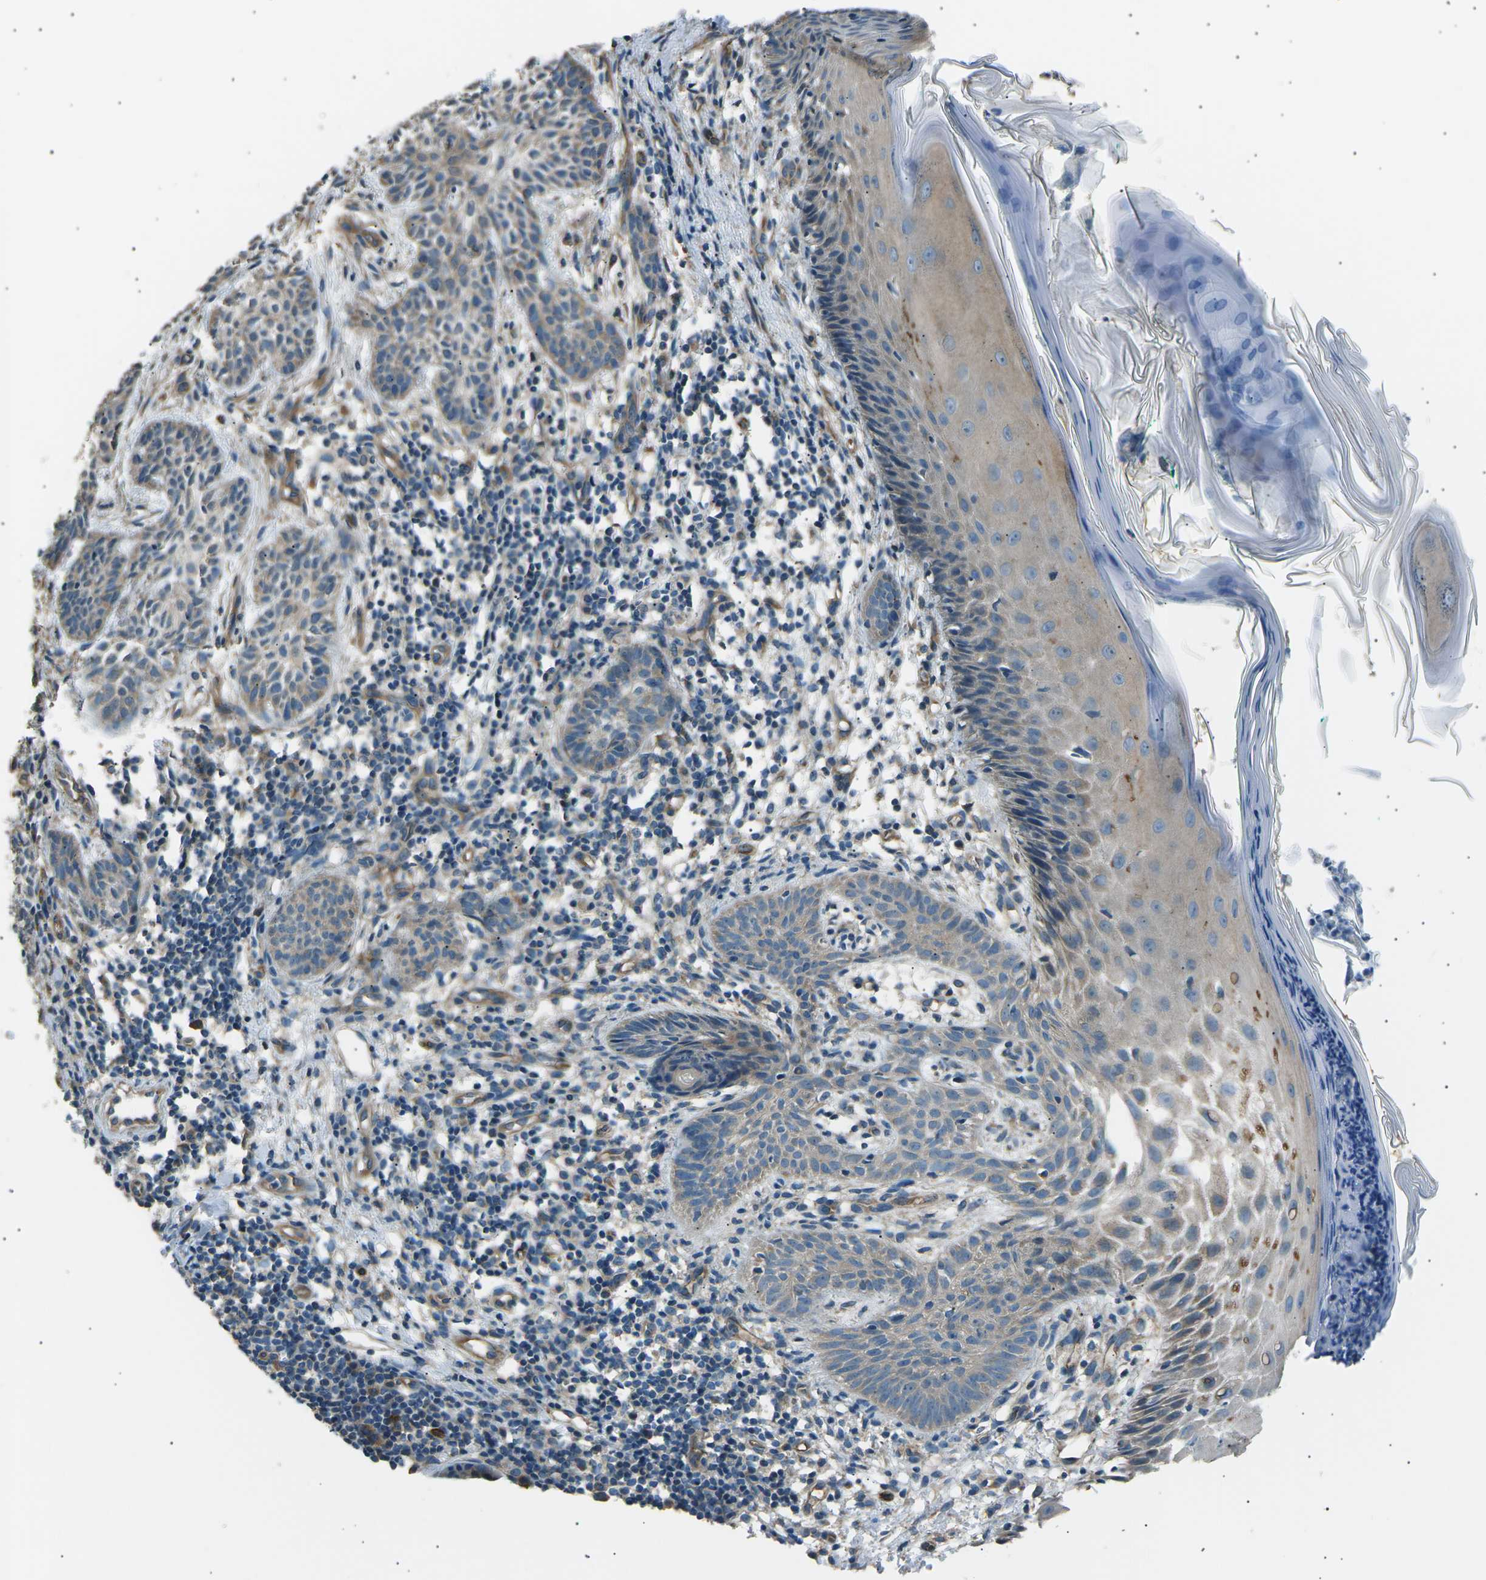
{"staining": {"intensity": "weak", "quantity": "25%-75%", "location": "cytoplasmic/membranous"}, "tissue": "skin cancer", "cell_type": "Tumor cells", "image_type": "cancer", "snomed": [{"axis": "morphology", "description": "Basal cell carcinoma"}, {"axis": "topography", "description": "Skin"}], "caption": "Protein expression by IHC exhibits weak cytoplasmic/membranous positivity in approximately 25%-75% of tumor cells in basal cell carcinoma (skin).", "gene": "SLK", "patient": {"sex": "male", "age": 60}}